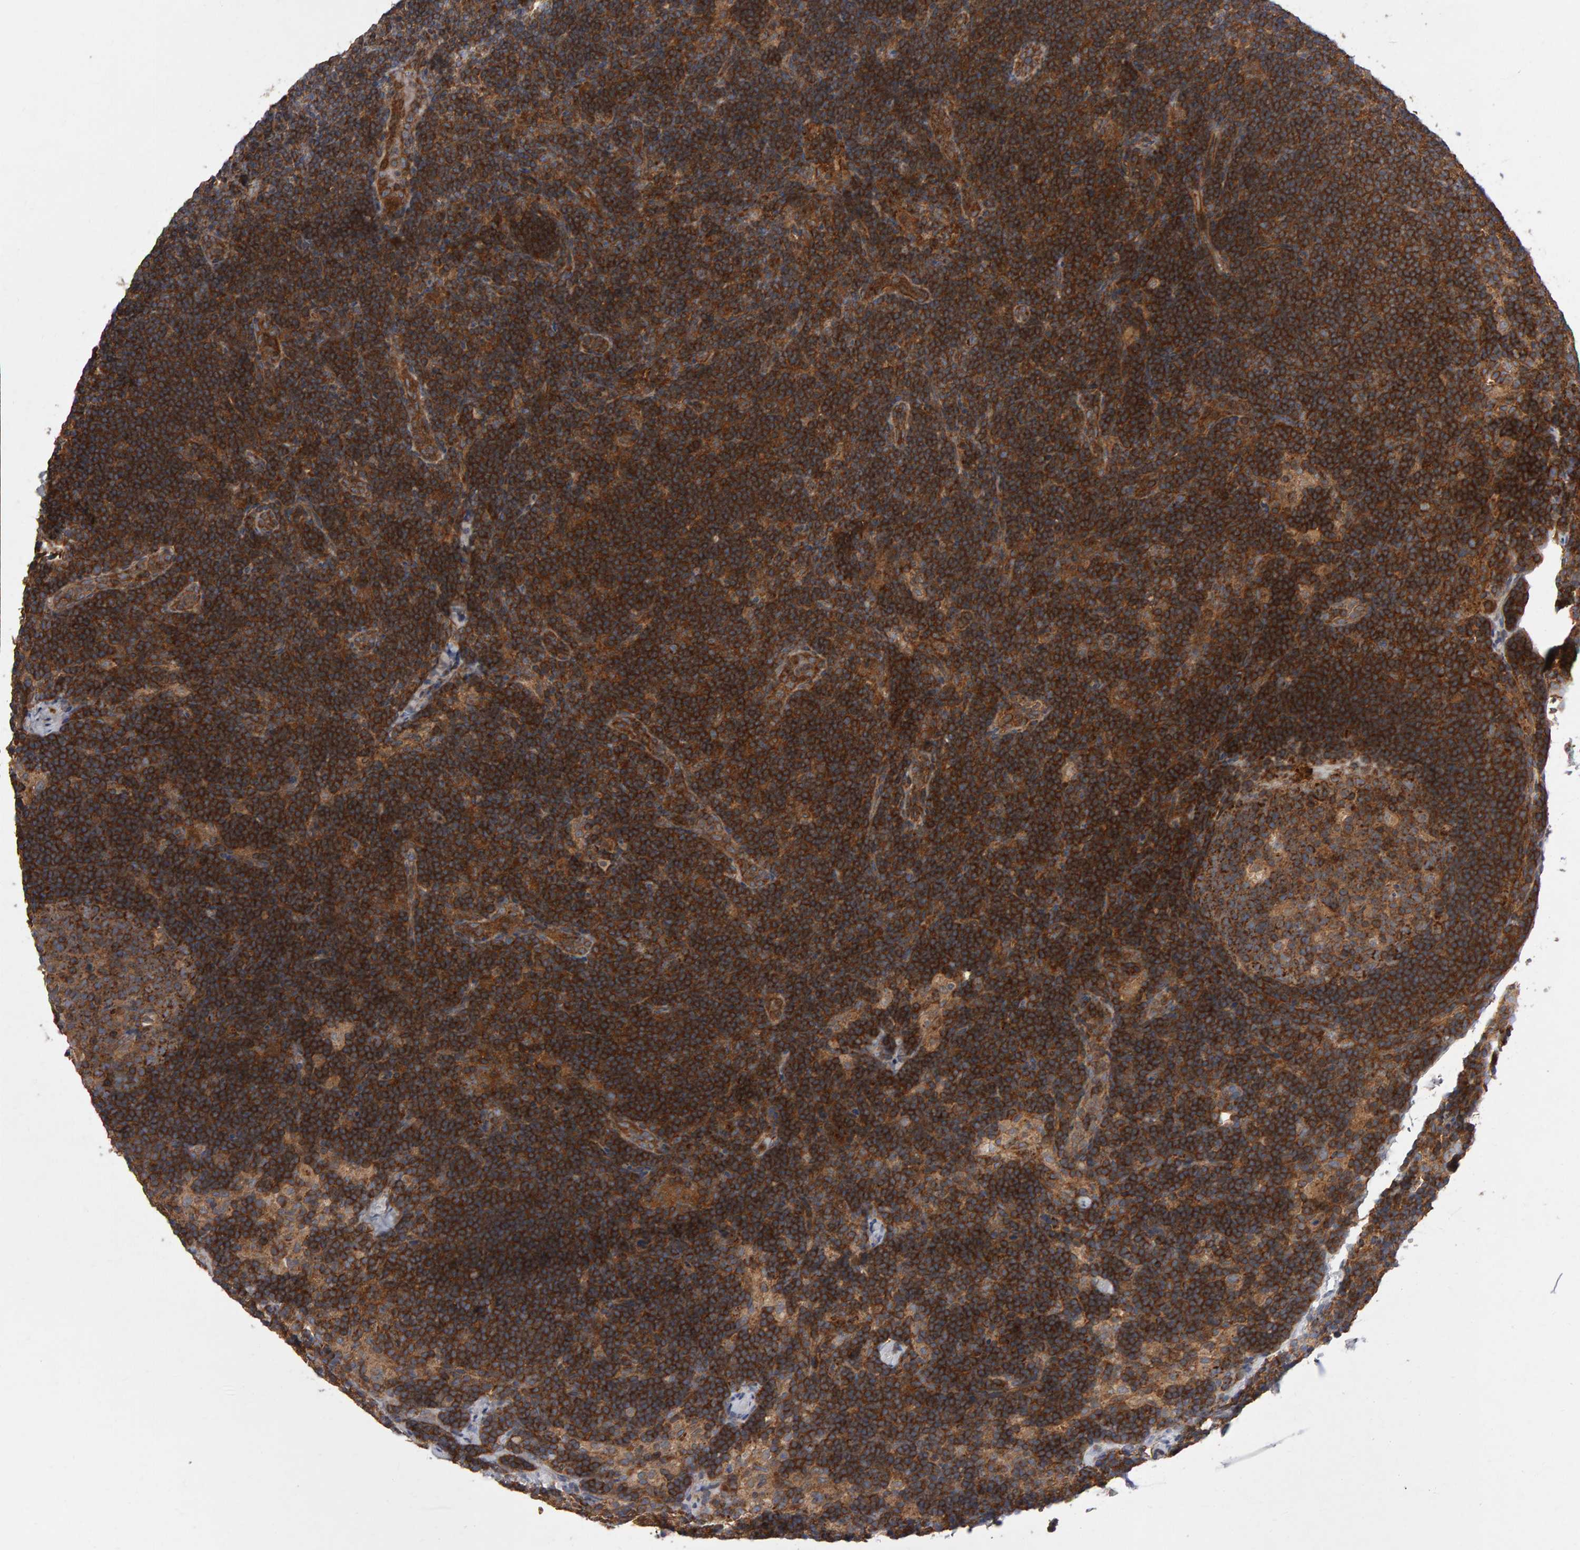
{"staining": {"intensity": "moderate", "quantity": ">75%", "location": "cytoplasmic/membranous"}, "tissue": "lymph node", "cell_type": "Germinal center cells", "image_type": "normal", "snomed": [{"axis": "morphology", "description": "Normal tissue, NOS"}, {"axis": "topography", "description": "Lymph node"}], "caption": "Human lymph node stained for a protein (brown) exhibits moderate cytoplasmic/membranous positive staining in approximately >75% of germinal center cells.", "gene": "PGS1", "patient": {"sex": "female", "age": 22}}